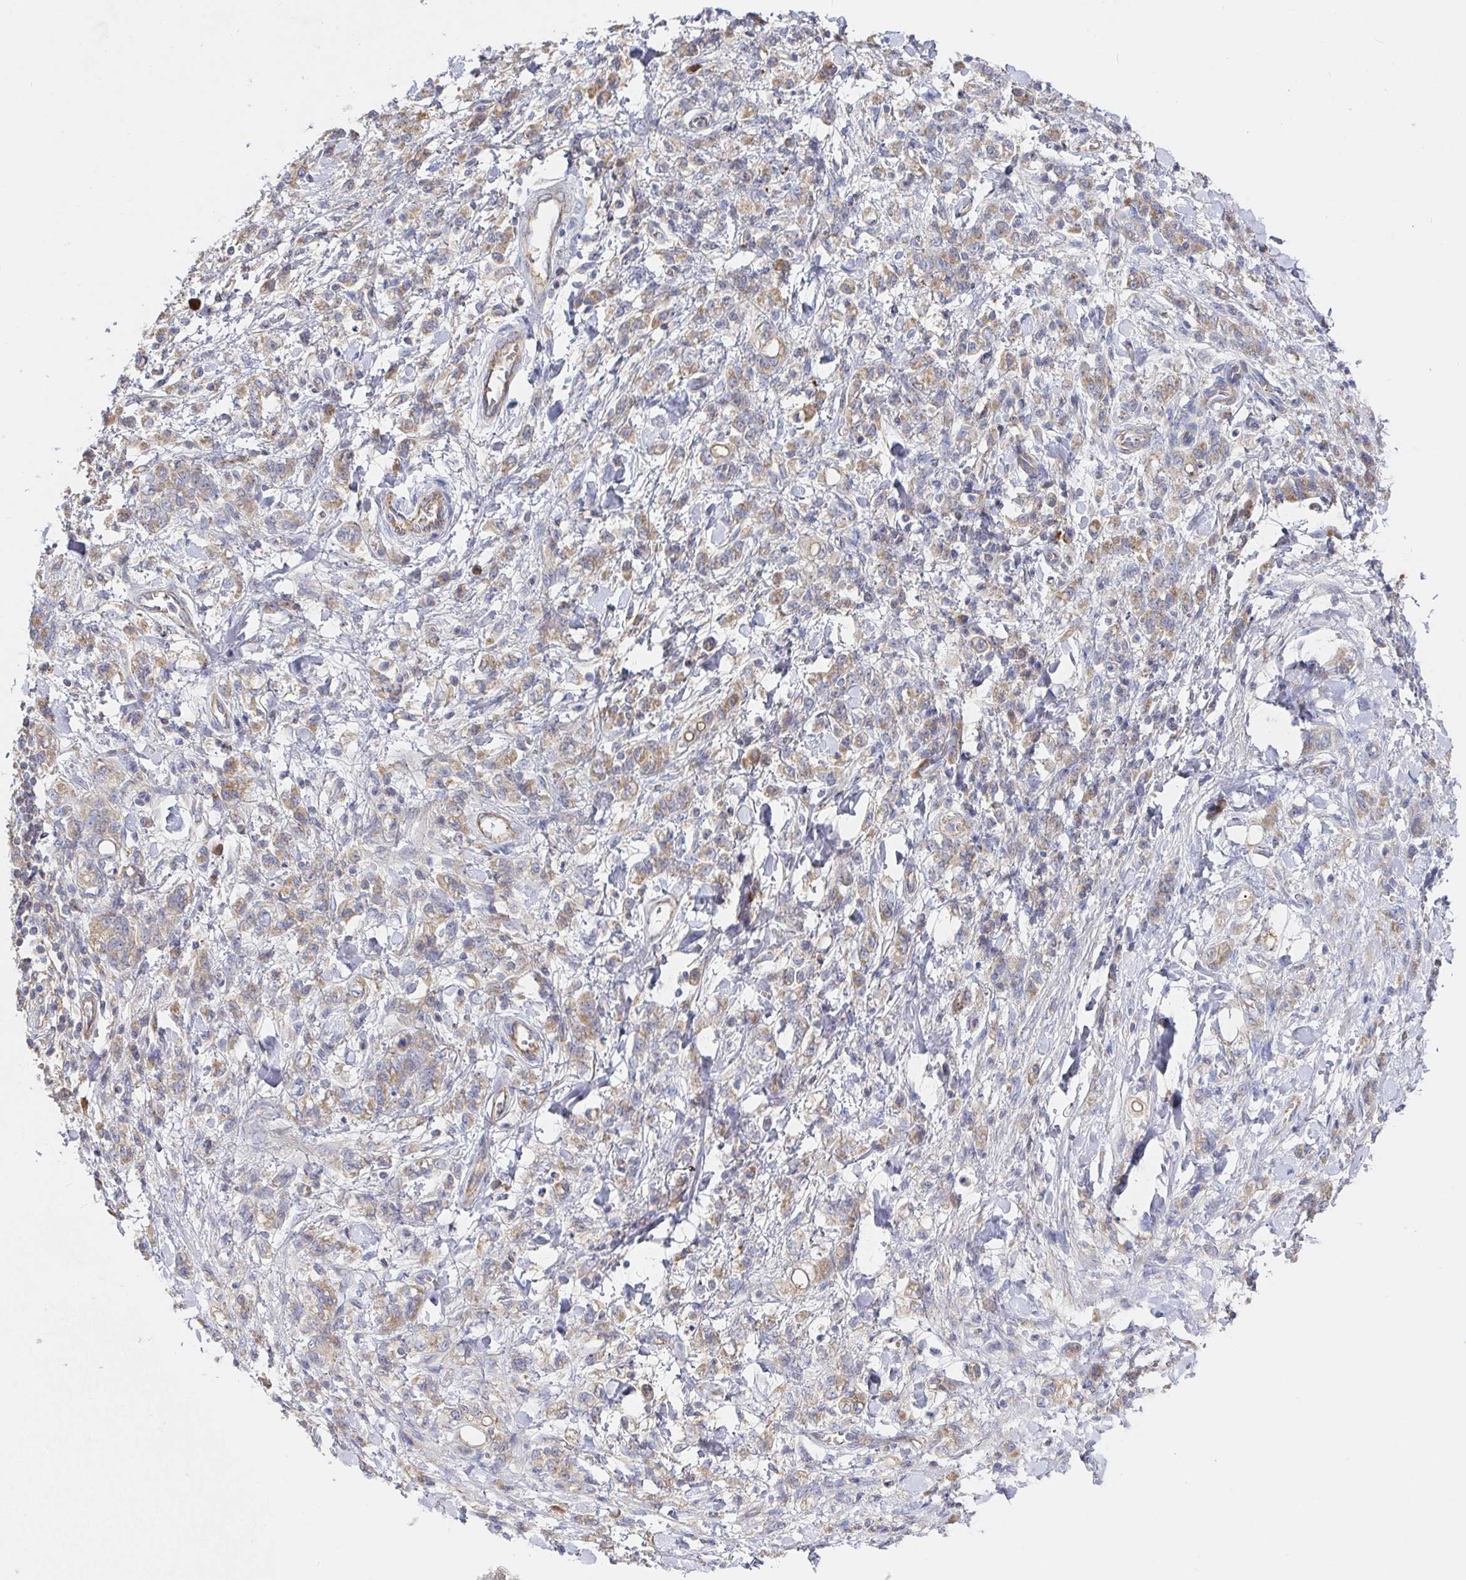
{"staining": {"intensity": "moderate", "quantity": "25%-75%", "location": "cytoplasmic/membranous"}, "tissue": "stomach cancer", "cell_type": "Tumor cells", "image_type": "cancer", "snomed": [{"axis": "morphology", "description": "Adenocarcinoma, NOS"}, {"axis": "topography", "description": "Stomach"}], "caption": "Stomach adenocarcinoma stained for a protein (brown) shows moderate cytoplasmic/membranous positive staining in about 25%-75% of tumor cells.", "gene": "IRAK2", "patient": {"sex": "male", "age": 77}}